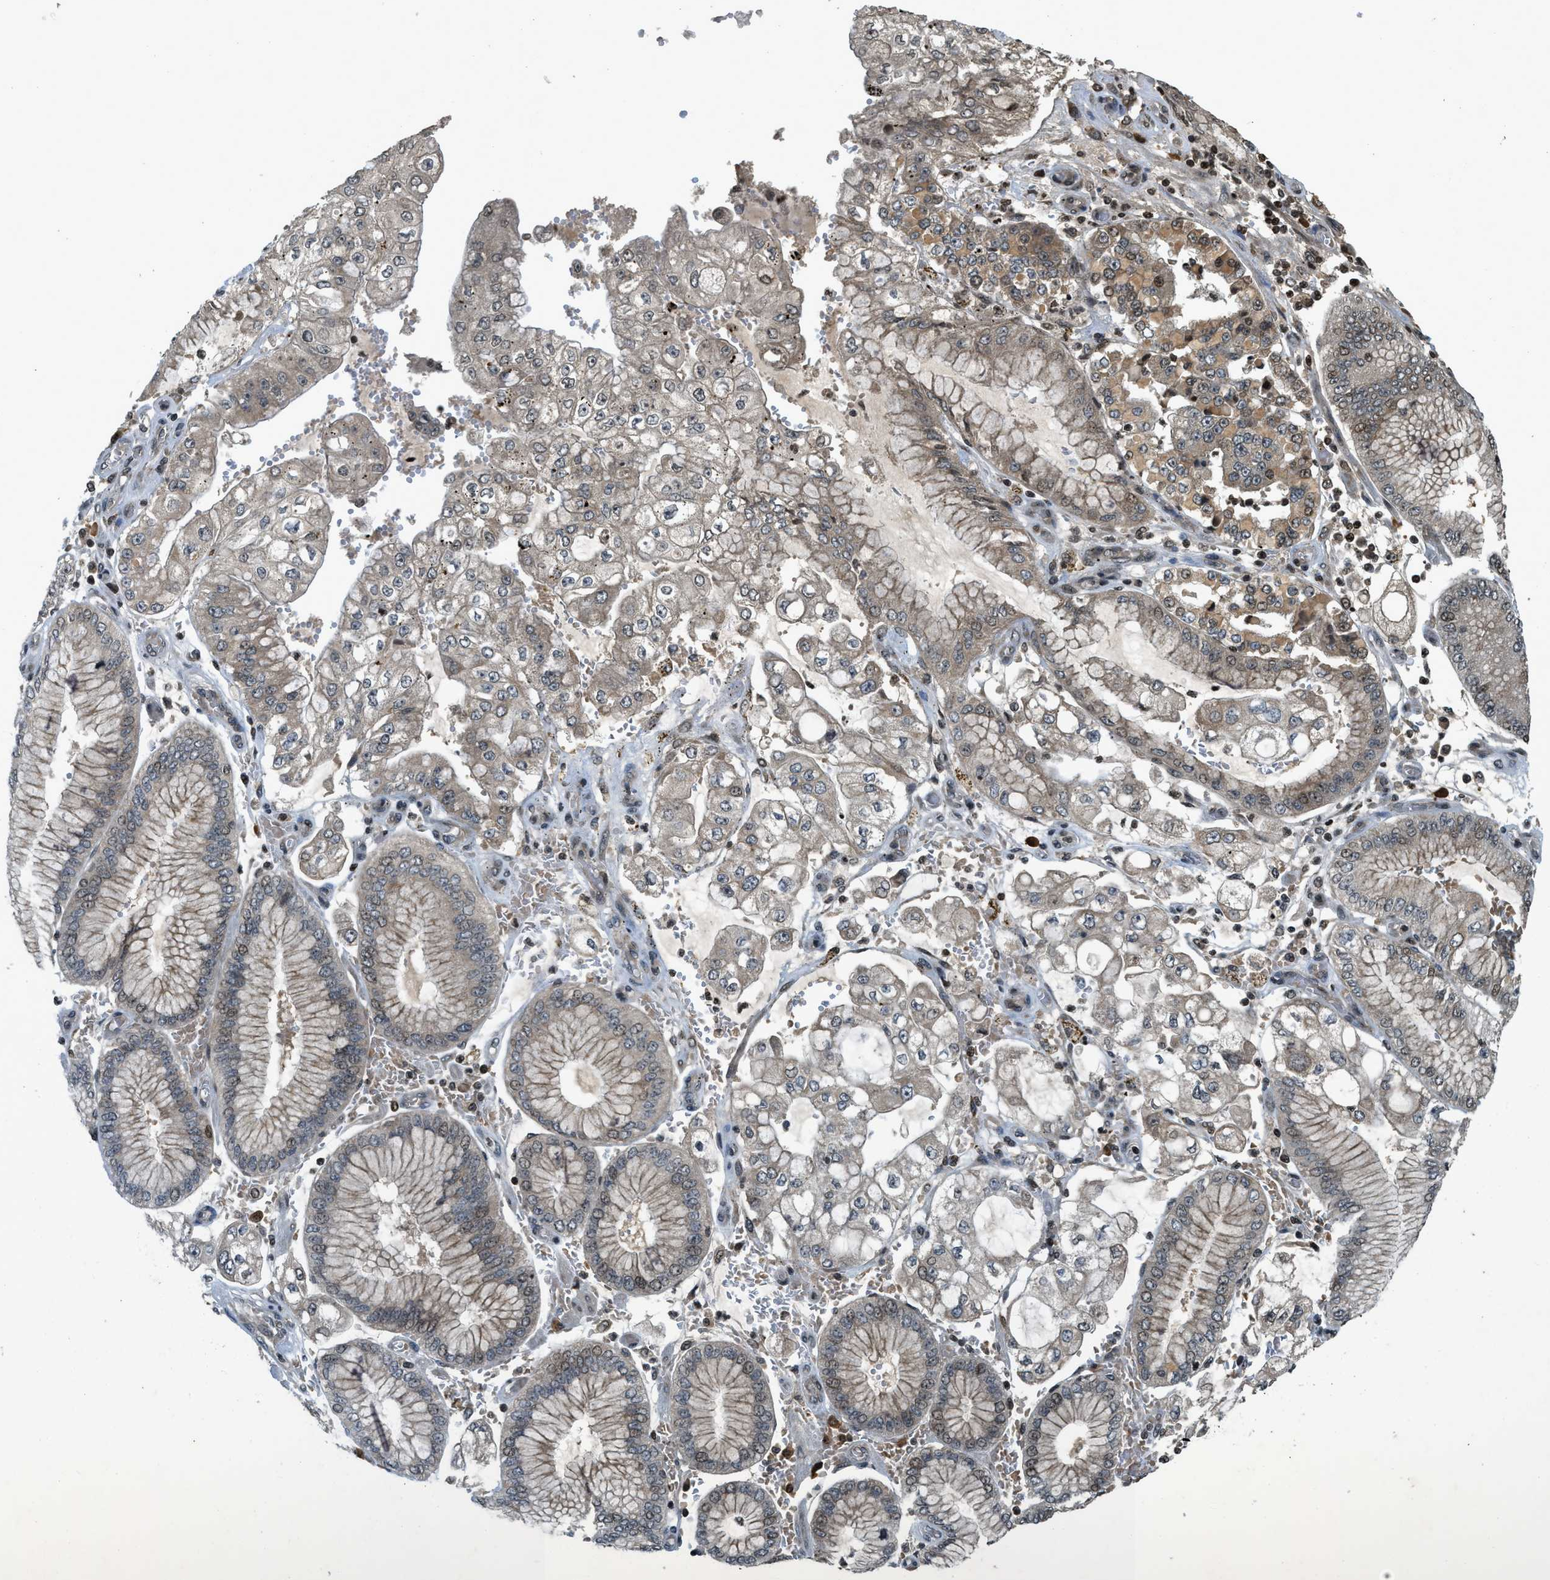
{"staining": {"intensity": "moderate", "quantity": "<25%", "location": "nuclear"}, "tissue": "stomach cancer", "cell_type": "Tumor cells", "image_type": "cancer", "snomed": [{"axis": "morphology", "description": "Adenocarcinoma, NOS"}, {"axis": "topography", "description": "Stomach"}], "caption": "Protein analysis of adenocarcinoma (stomach) tissue reveals moderate nuclear staining in about <25% of tumor cells.", "gene": "SIAH1", "patient": {"sex": "male", "age": 76}}